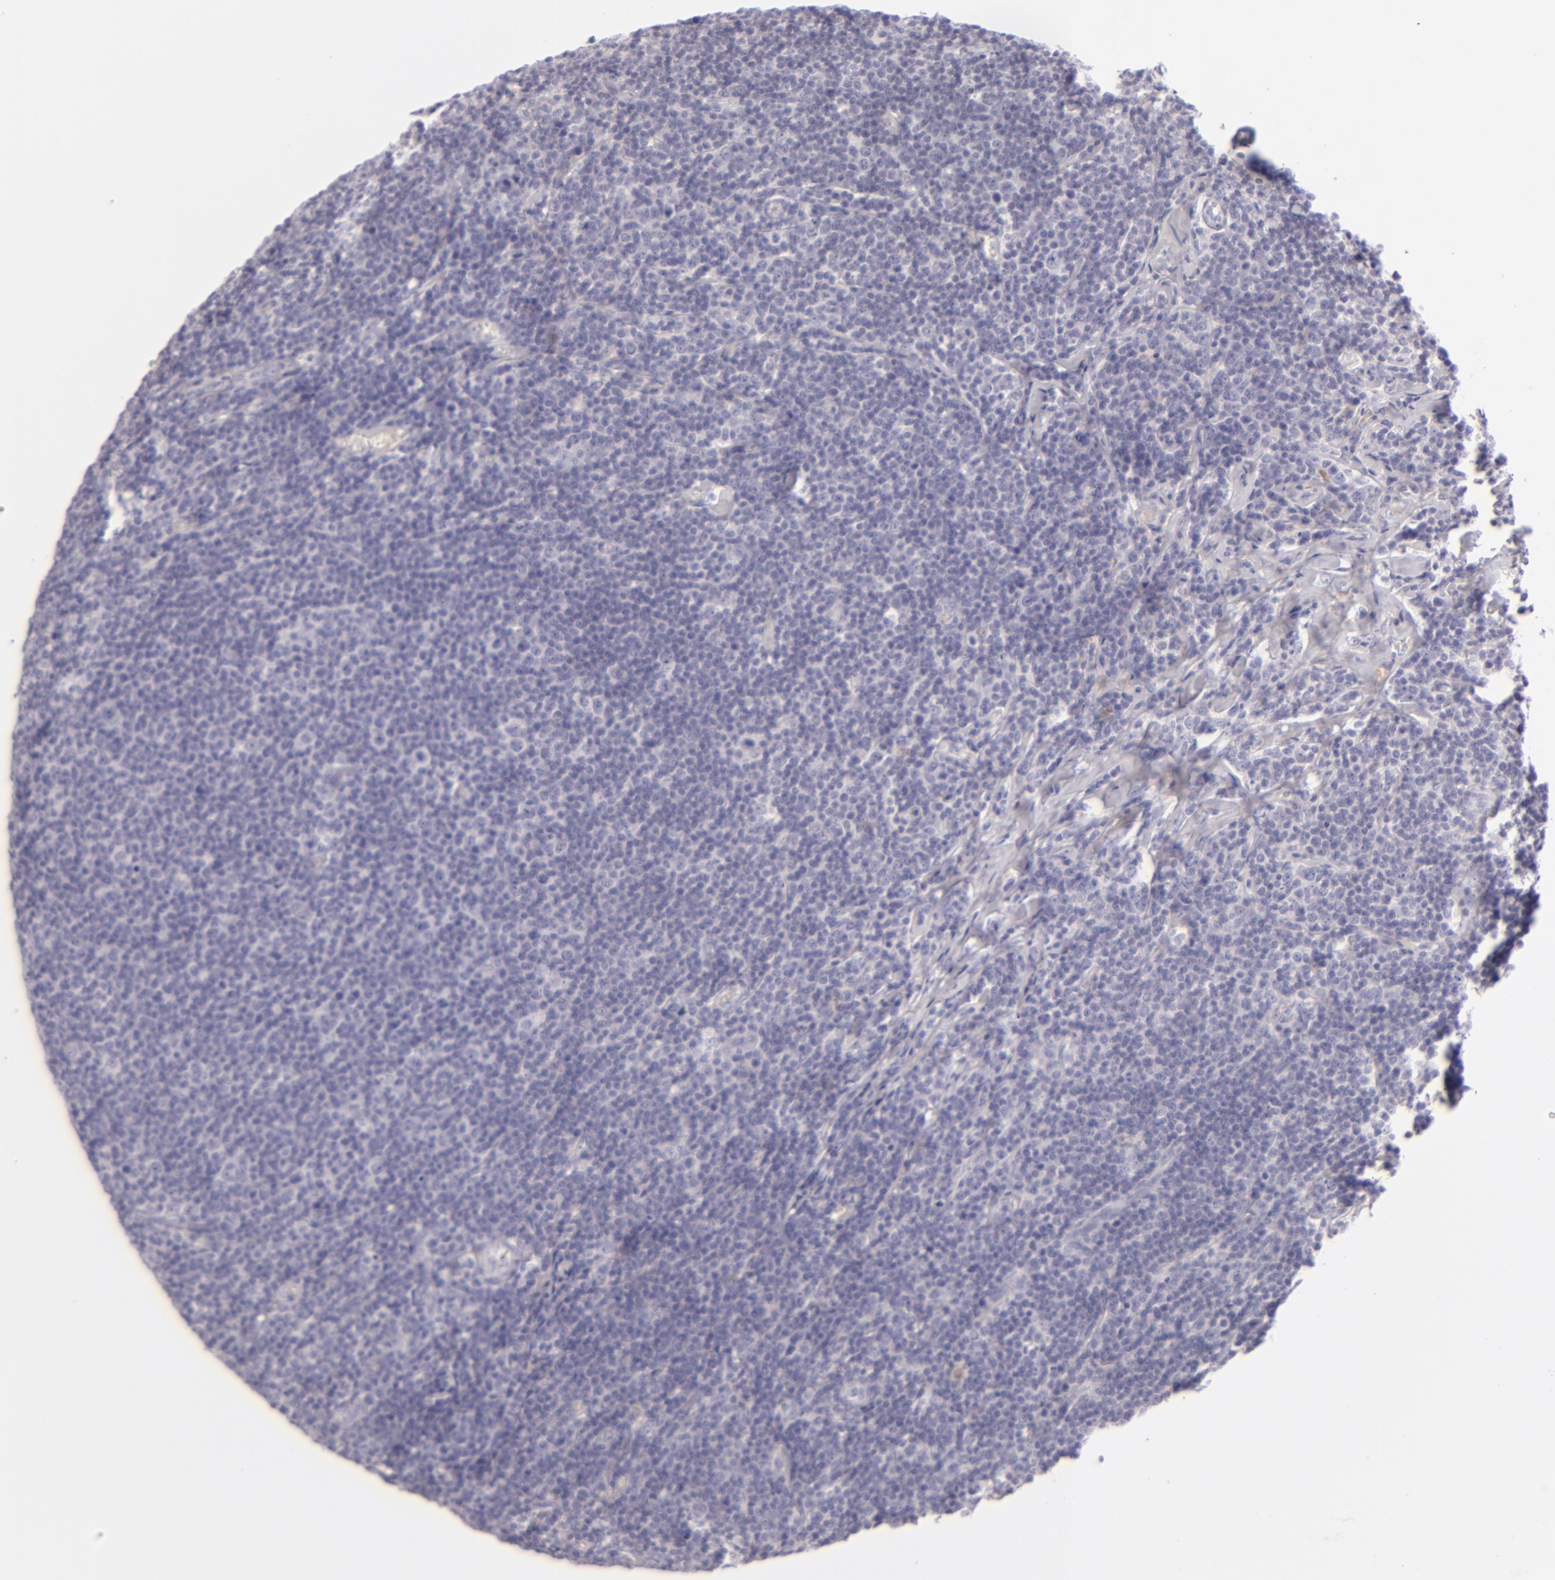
{"staining": {"intensity": "negative", "quantity": "none", "location": "none"}, "tissue": "lymphoma", "cell_type": "Tumor cells", "image_type": "cancer", "snomed": [{"axis": "morphology", "description": "Malignant lymphoma, non-Hodgkin's type, Low grade"}, {"axis": "topography", "description": "Lymph node"}], "caption": "A photomicrograph of human lymphoma is negative for staining in tumor cells. (IHC, brightfield microscopy, high magnification).", "gene": "F13A1", "patient": {"sex": "male", "age": 74}}